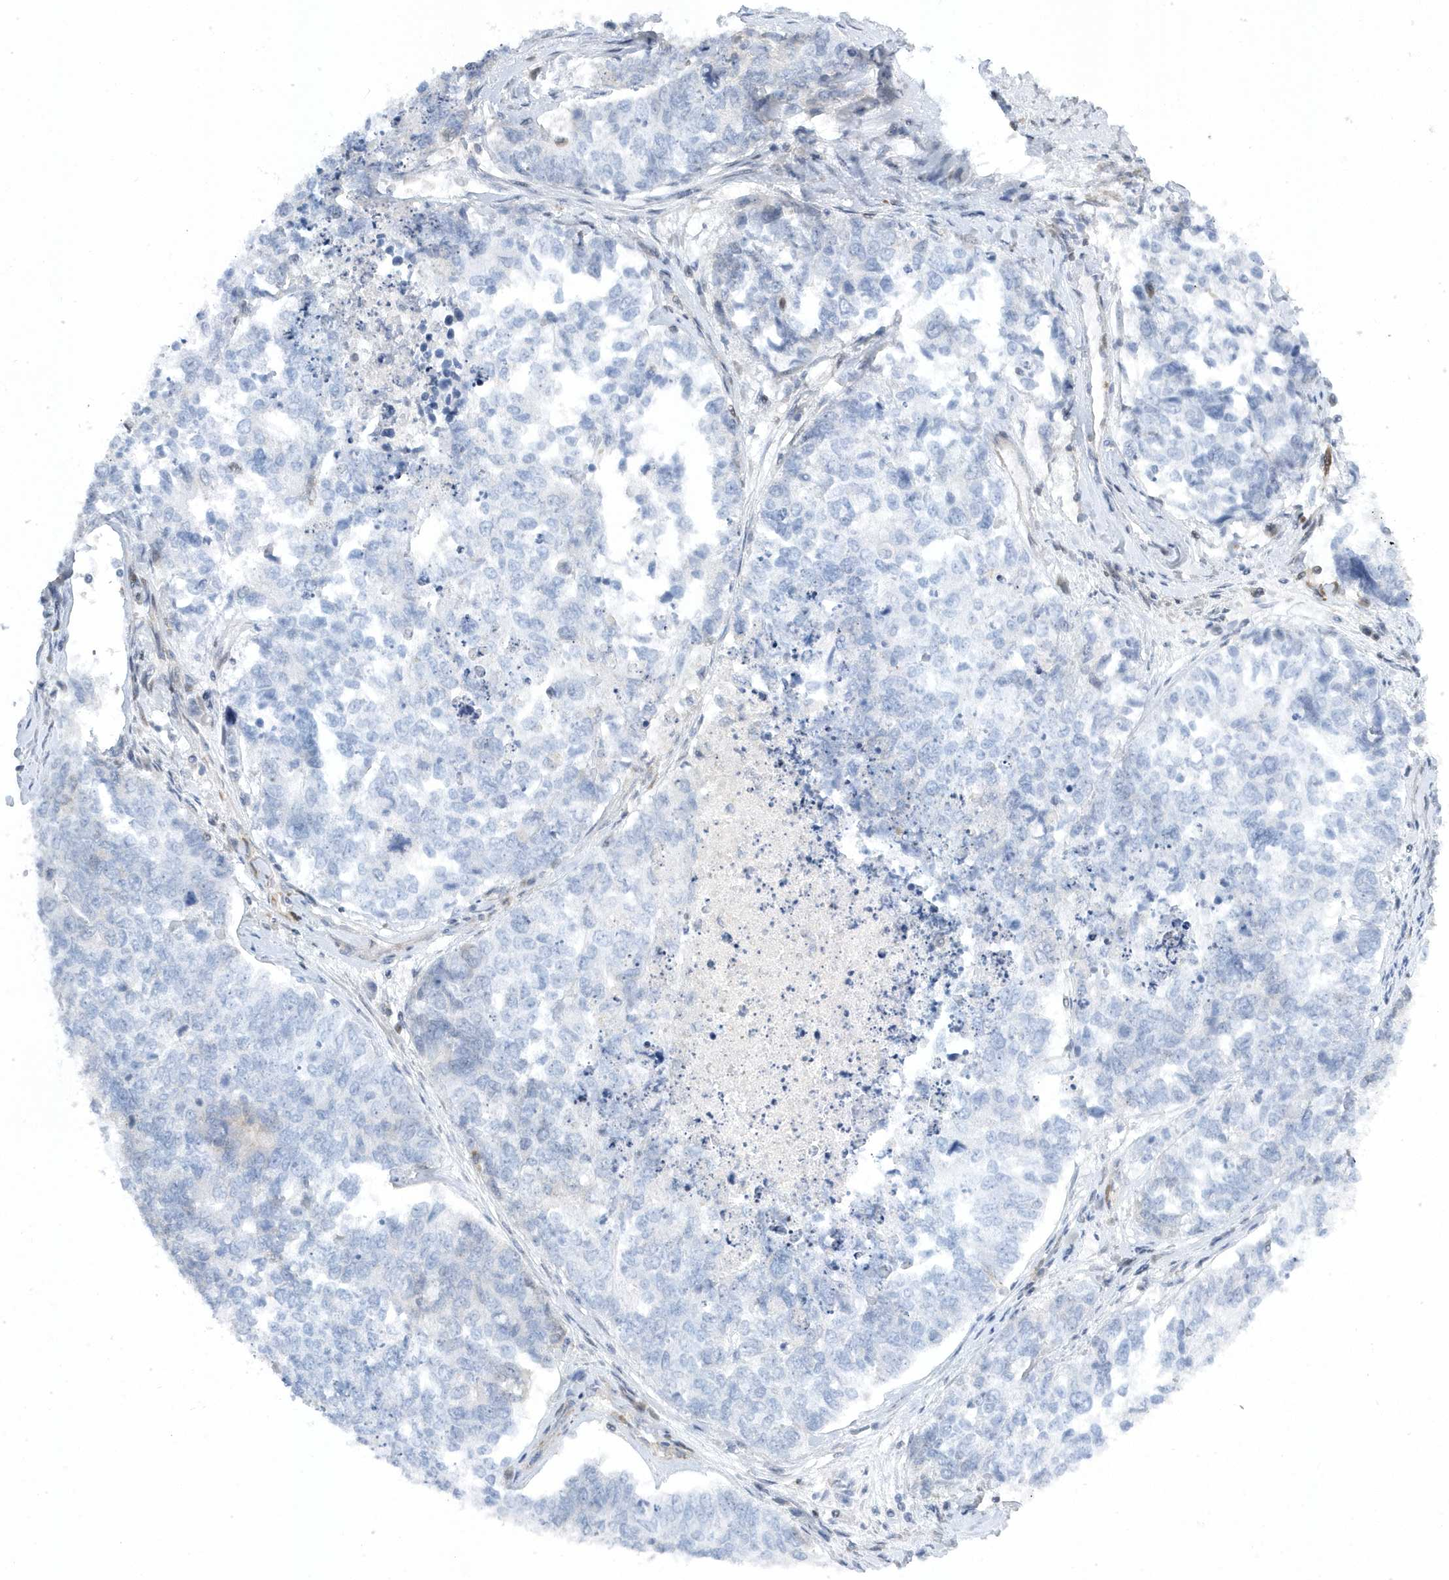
{"staining": {"intensity": "negative", "quantity": "none", "location": "none"}, "tissue": "cervical cancer", "cell_type": "Tumor cells", "image_type": "cancer", "snomed": [{"axis": "morphology", "description": "Squamous cell carcinoma, NOS"}, {"axis": "topography", "description": "Cervix"}], "caption": "This is an IHC histopathology image of human cervical squamous cell carcinoma. There is no expression in tumor cells.", "gene": "MAP7D3", "patient": {"sex": "female", "age": 63}}